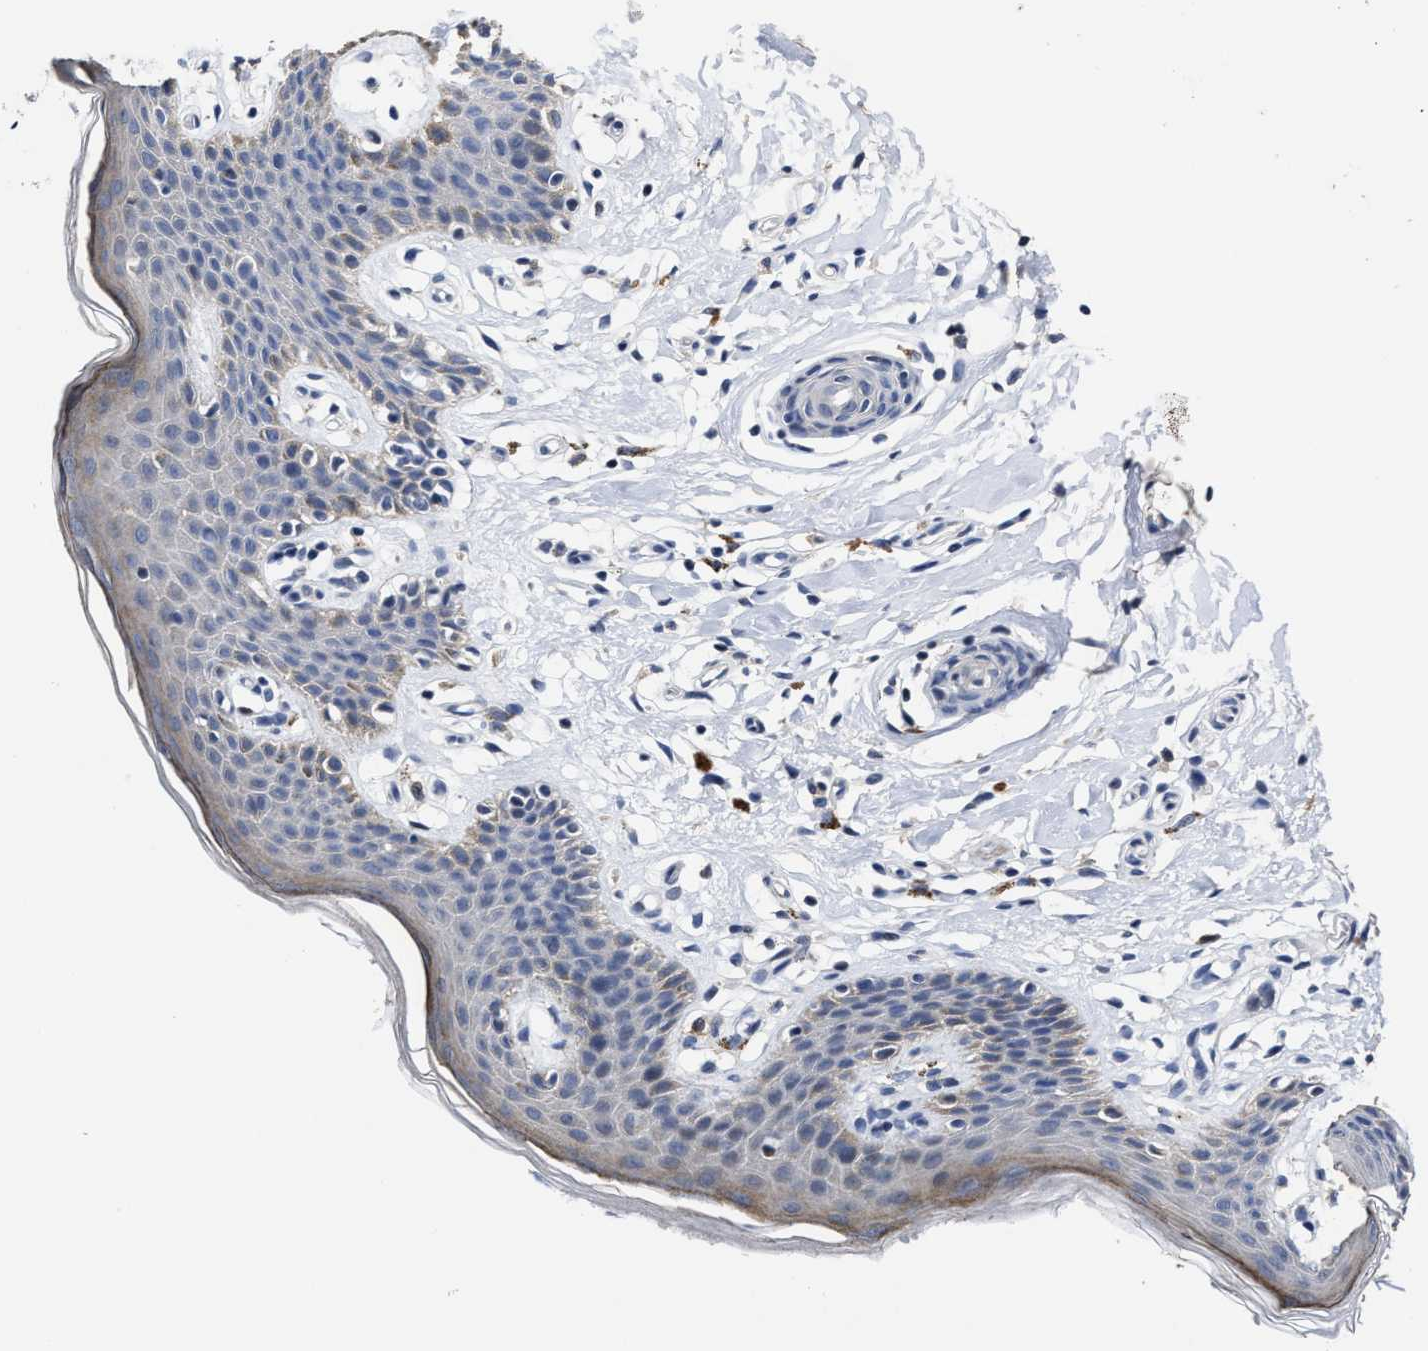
{"staining": {"intensity": "weak", "quantity": "<25%", "location": "cytoplasmic/membranous"}, "tissue": "skin", "cell_type": "Epidermal cells", "image_type": "normal", "snomed": [{"axis": "morphology", "description": "Normal tissue, NOS"}, {"axis": "topography", "description": "Vulva"}], "caption": "The immunohistochemistry micrograph has no significant staining in epidermal cells of skin. (Brightfield microscopy of DAB (3,3'-diaminobenzidine) immunohistochemistry (IHC) at high magnification).", "gene": "ZFAT", "patient": {"sex": "female", "age": 66}}